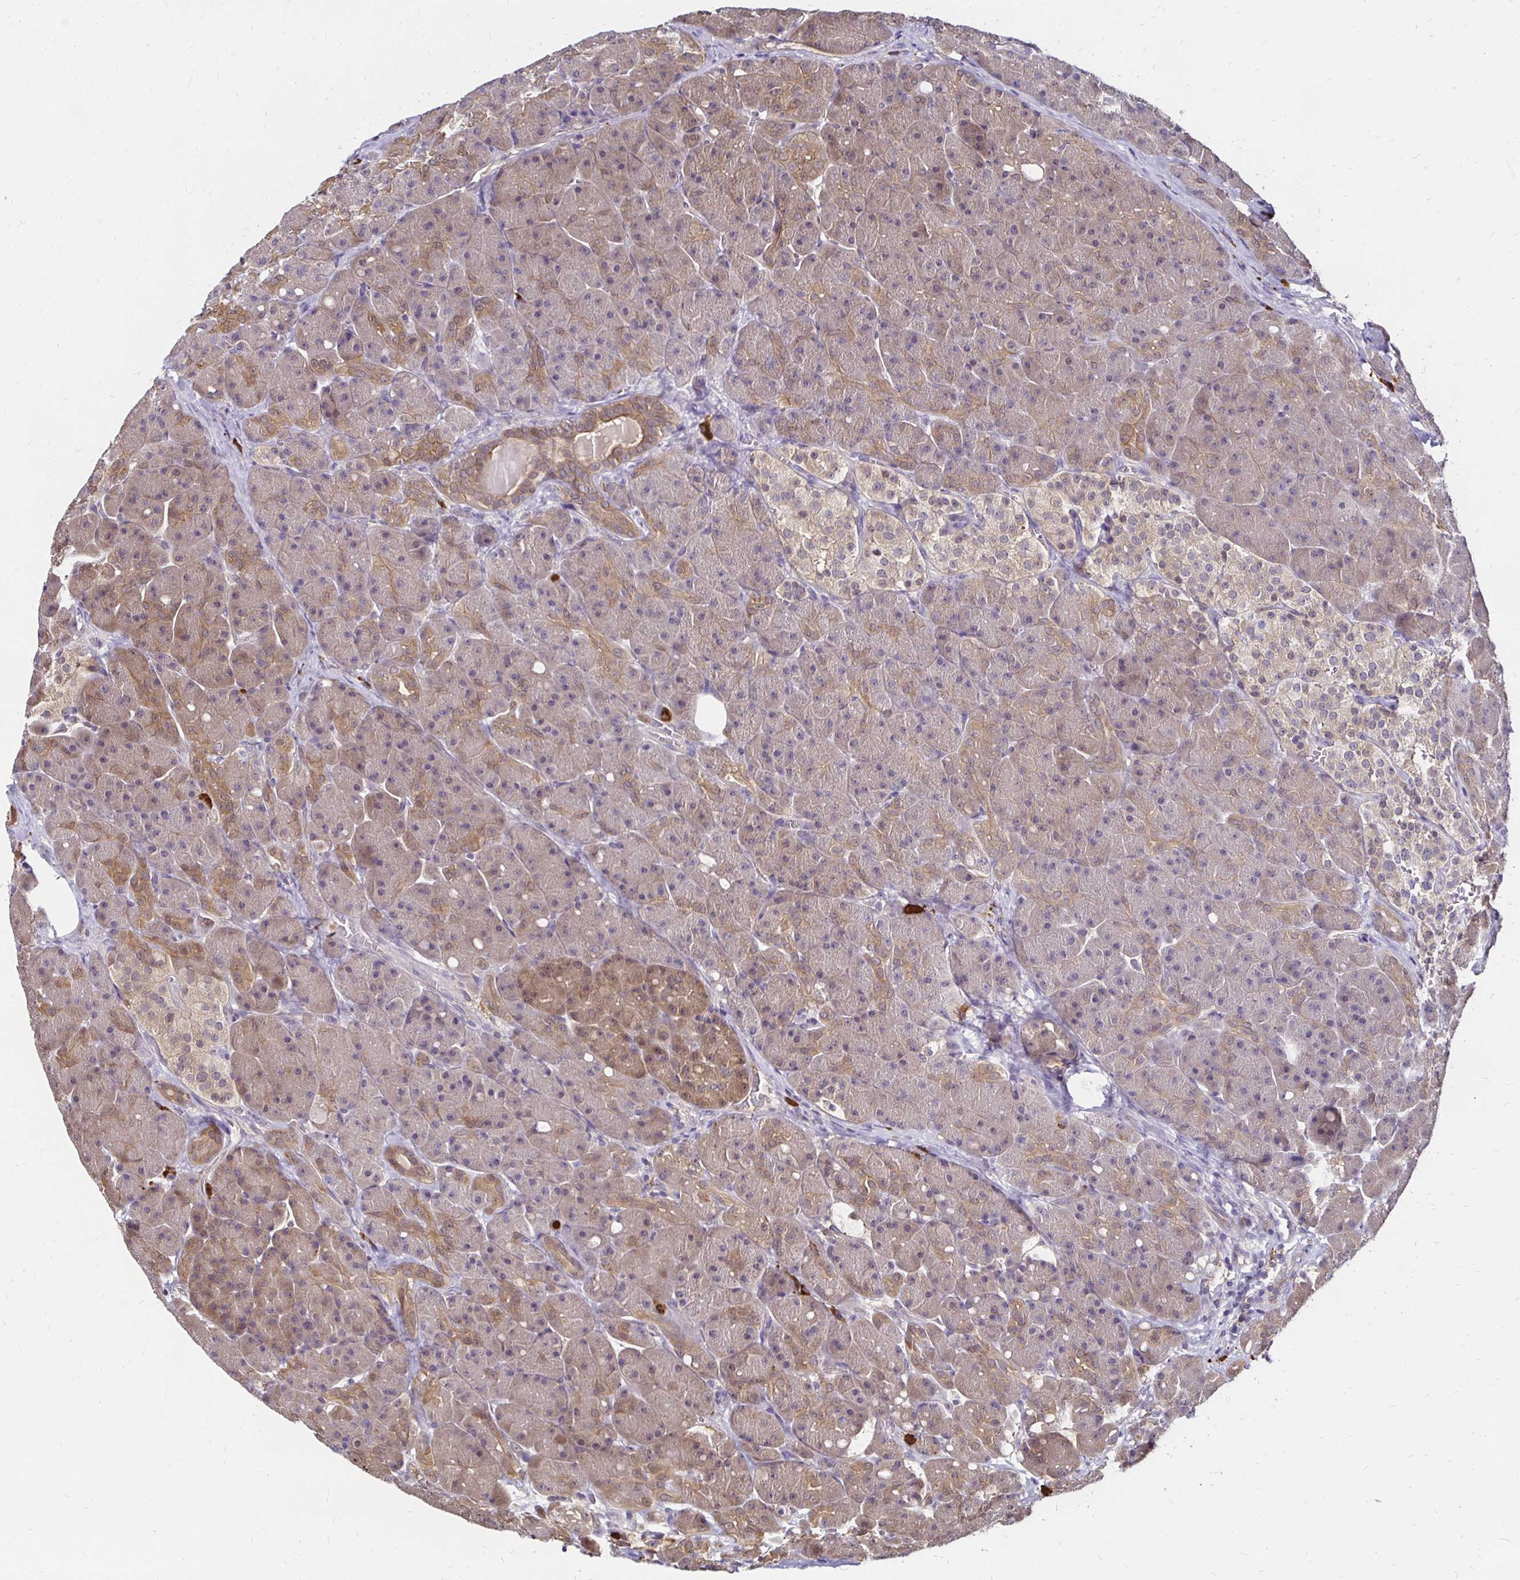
{"staining": {"intensity": "weak", "quantity": ">75%", "location": "cytoplasmic/membranous,nuclear"}, "tissue": "pancreas", "cell_type": "Exocrine glandular cells", "image_type": "normal", "snomed": [{"axis": "morphology", "description": "Normal tissue, NOS"}, {"axis": "topography", "description": "Pancreas"}], "caption": "Weak cytoplasmic/membranous,nuclear protein staining is present in approximately >75% of exocrine glandular cells in pancreas. The protein is shown in brown color, while the nuclei are stained blue.", "gene": "TXN", "patient": {"sex": "male", "age": 55}}